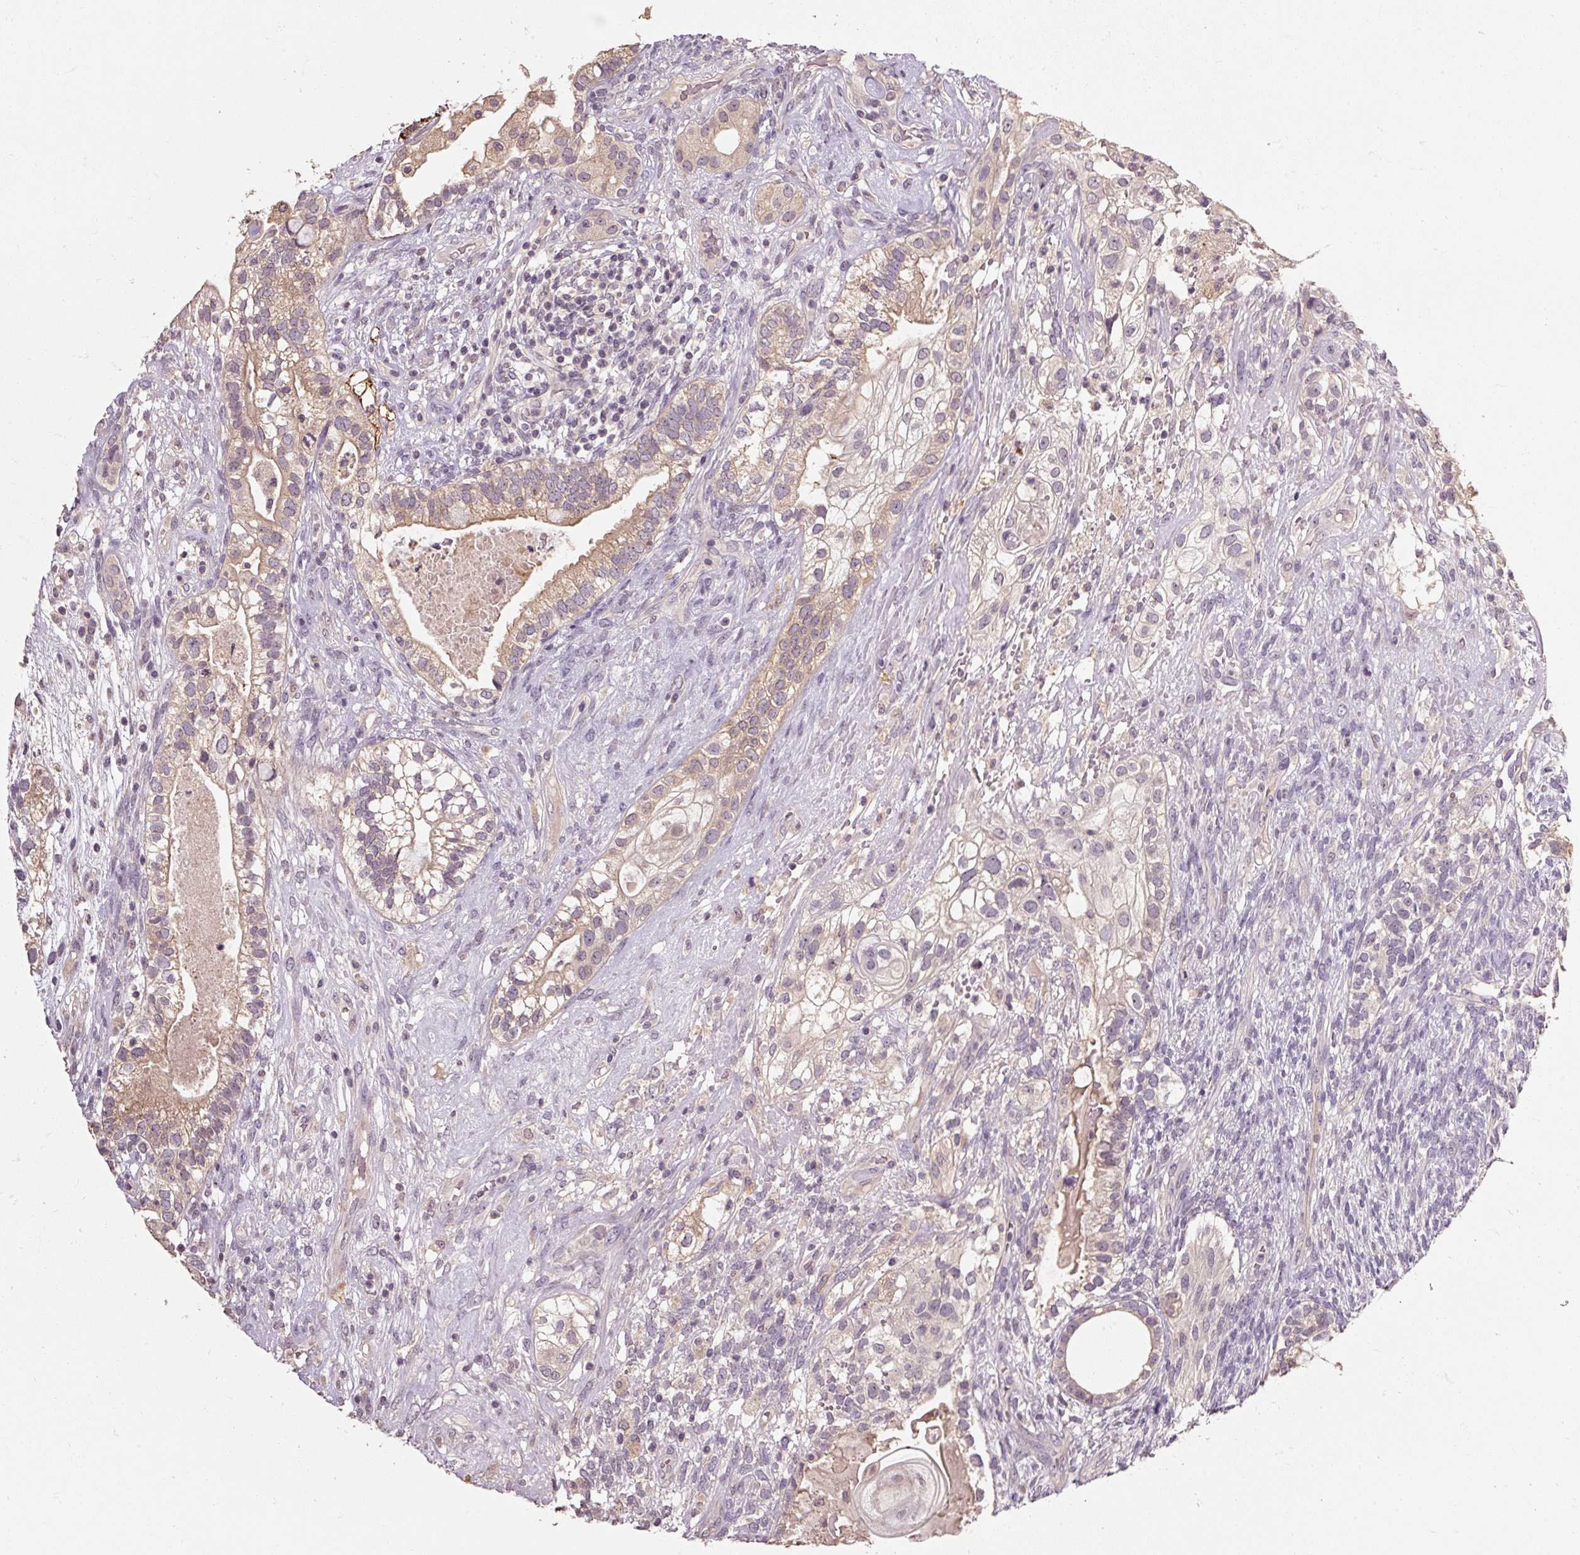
{"staining": {"intensity": "weak", "quantity": "25%-75%", "location": "cytoplasmic/membranous"}, "tissue": "testis cancer", "cell_type": "Tumor cells", "image_type": "cancer", "snomed": [{"axis": "morphology", "description": "Seminoma, NOS"}, {"axis": "morphology", "description": "Carcinoma, Embryonal, NOS"}, {"axis": "topography", "description": "Testis"}], "caption": "DAB (3,3'-diaminobenzidine) immunohistochemical staining of testis seminoma exhibits weak cytoplasmic/membranous protein staining in about 25%-75% of tumor cells.", "gene": "CFAP65", "patient": {"sex": "male", "age": 41}}